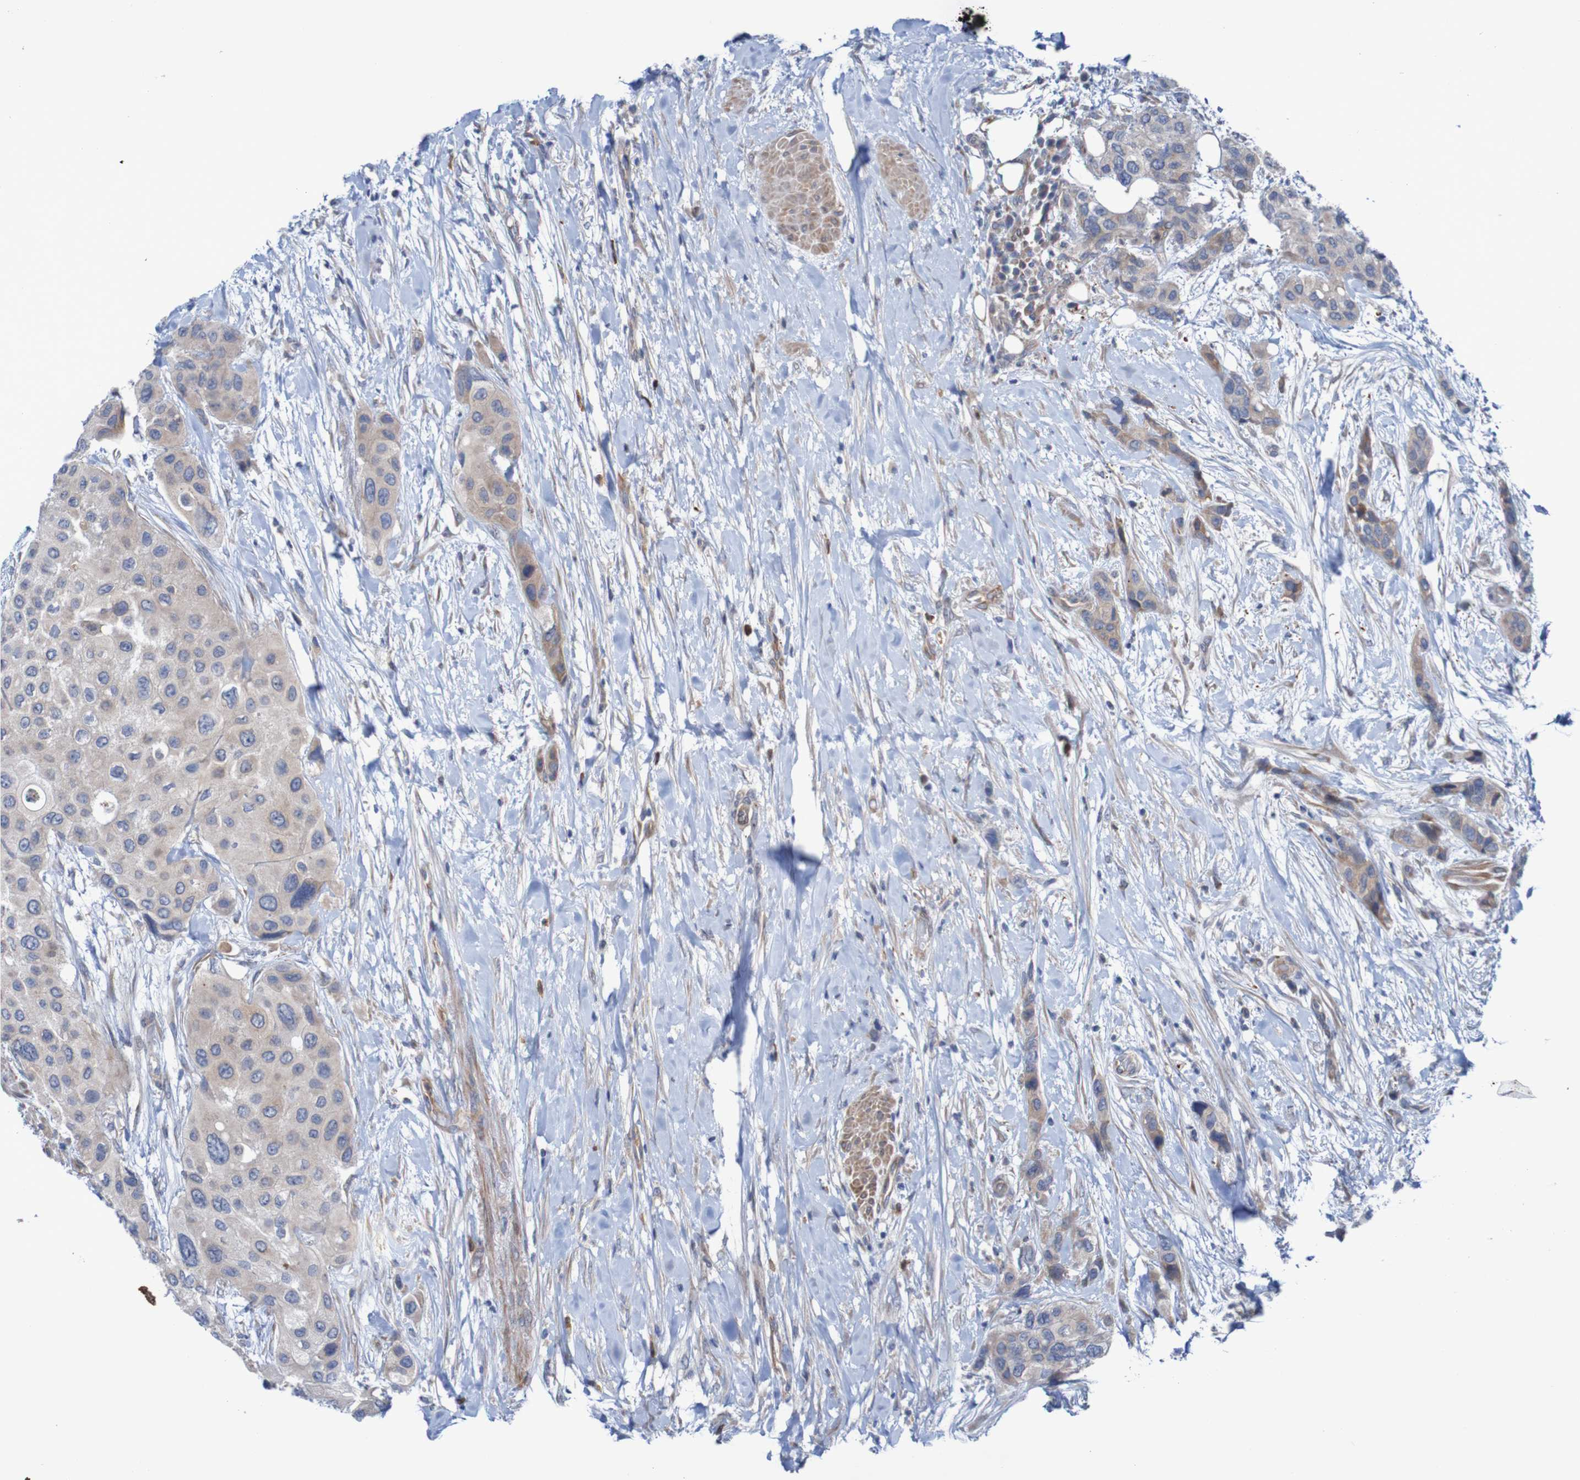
{"staining": {"intensity": "weak", "quantity": ">75%", "location": "cytoplasmic/membranous"}, "tissue": "urothelial cancer", "cell_type": "Tumor cells", "image_type": "cancer", "snomed": [{"axis": "morphology", "description": "Urothelial carcinoma, High grade"}, {"axis": "topography", "description": "Urinary bladder"}], "caption": "A histopathology image showing weak cytoplasmic/membranous positivity in approximately >75% of tumor cells in urothelial carcinoma (high-grade), as visualized by brown immunohistochemical staining.", "gene": "ANGPT4", "patient": {"sex": "female", "age": 56}}